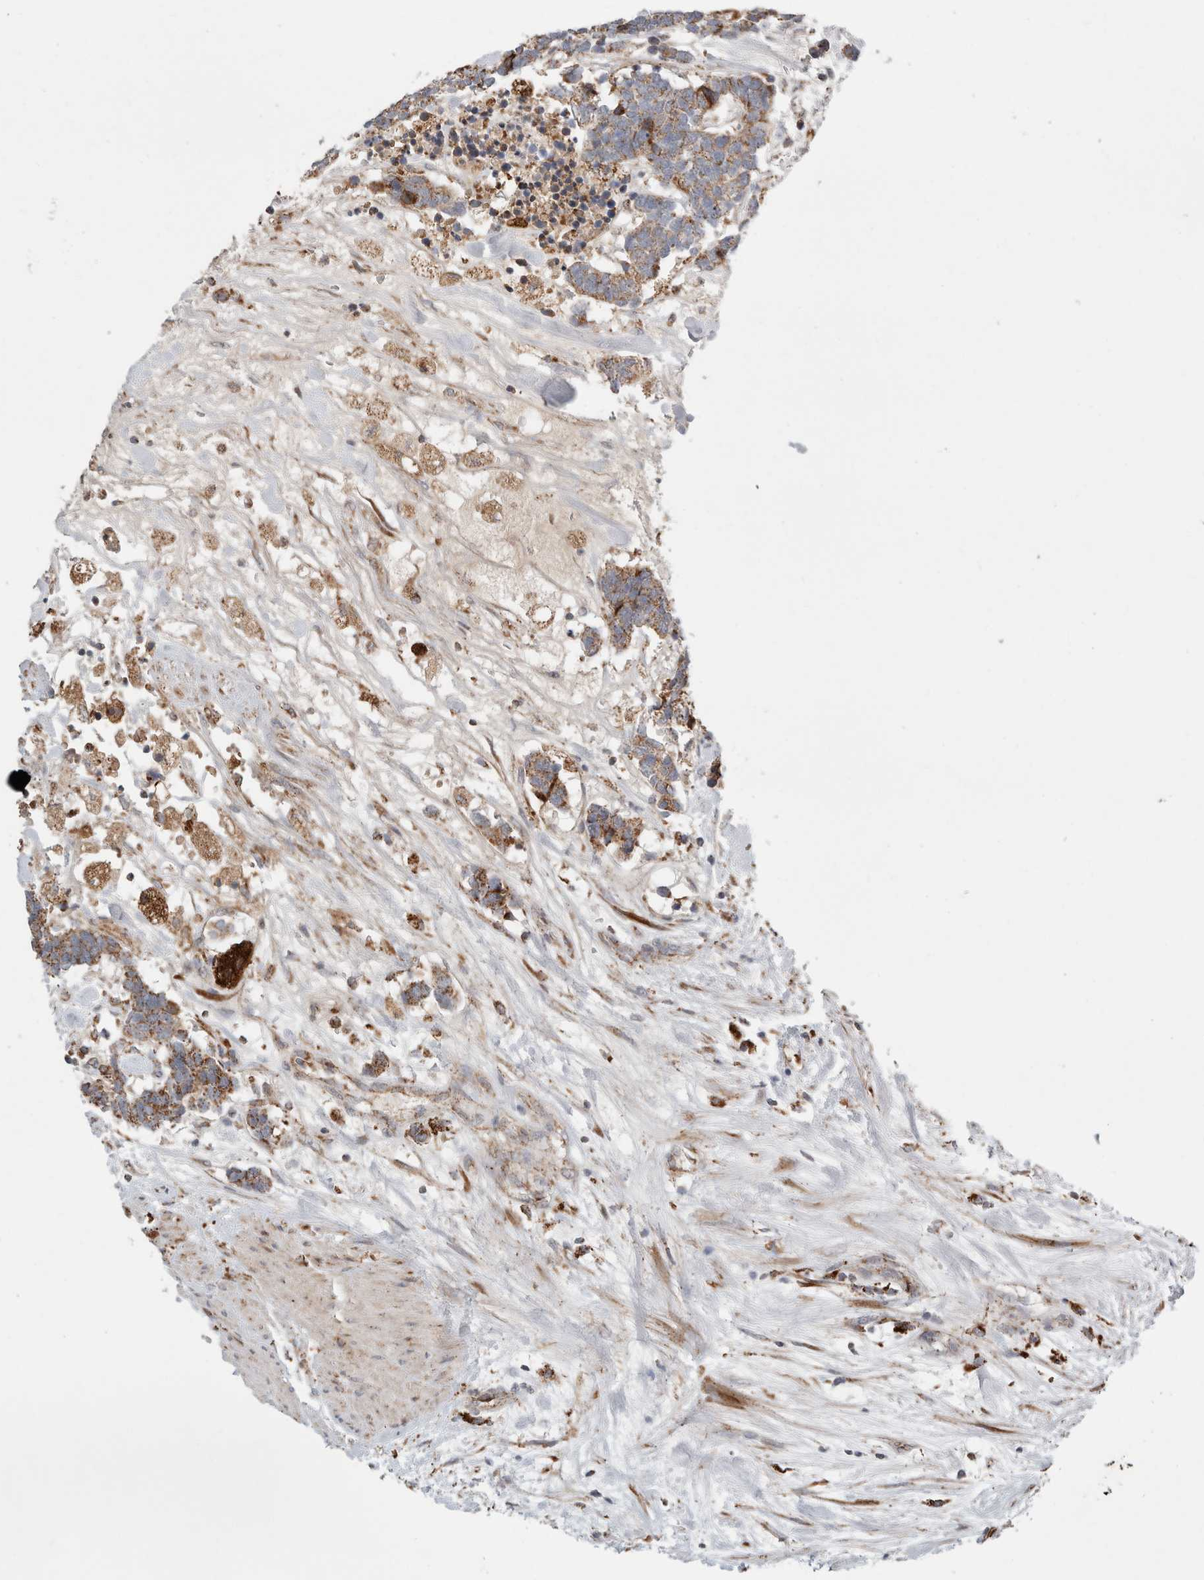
{"staining": {"intensity": "moderate", "quantity": "25%-75%", "location": "cytoplasmic/membranous"}, "tissue": "carcinoid", "cell_type": "Tumor cells", "image_type": "cancer", "snomed": [{"axis": "morphology", "description": "Carcinoma, NOS"}, {"axis": "morphology", "description": "Carcinoid, malignant, NOS"}, {"axis": "topography", "description": "Urinary bladder"}], "caption": "This histopathology image reveals IHC staining of human carcinoid (malignant), with medium moderate cytoplasmic/membranous staining in about 25%-75% of tumor cells.", "gene": "HROB", "patient": {"sex": "male", "age": 57}}